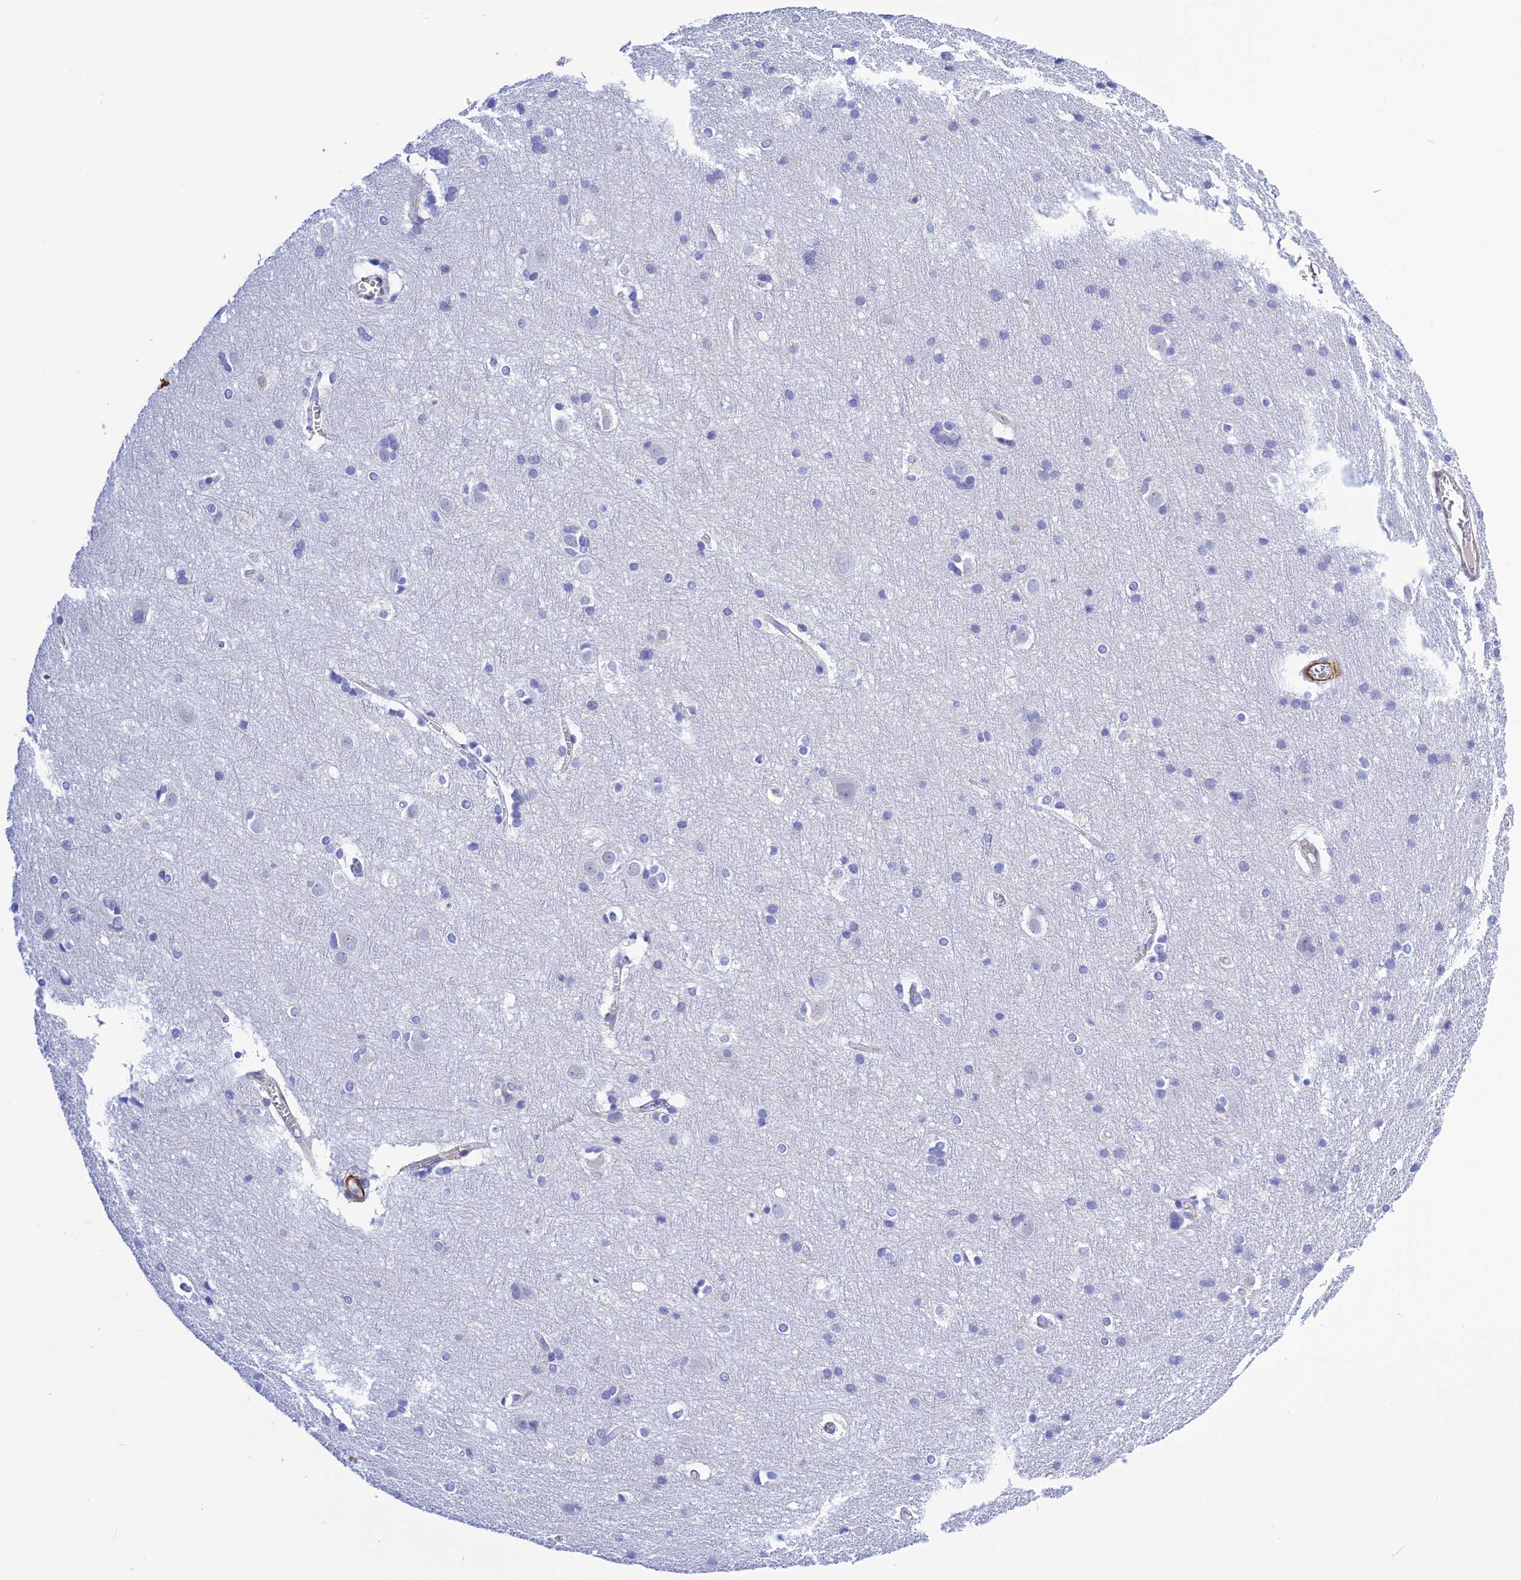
{"staining": {"intensity": "negative", "quantity": "none", "location": "none"}, "tissue": "cerebral cortex", "cell_type": "Endothelial cells", "image_type": "normal", "snomed": [{"axis": "morphology", "description": "Normal tissue, NOS"}, {"axis": "topography", "description": "Cerebral cortex"}], "caption": "Immunohistochemistry histopathology image of benign cerebral cortex: human cerebral cortex stained with DAB reveals no significant protein positivity in endothelial cells.", "gene": "ZDHHC16", "patient": {"sex": "male", "age": 54}}